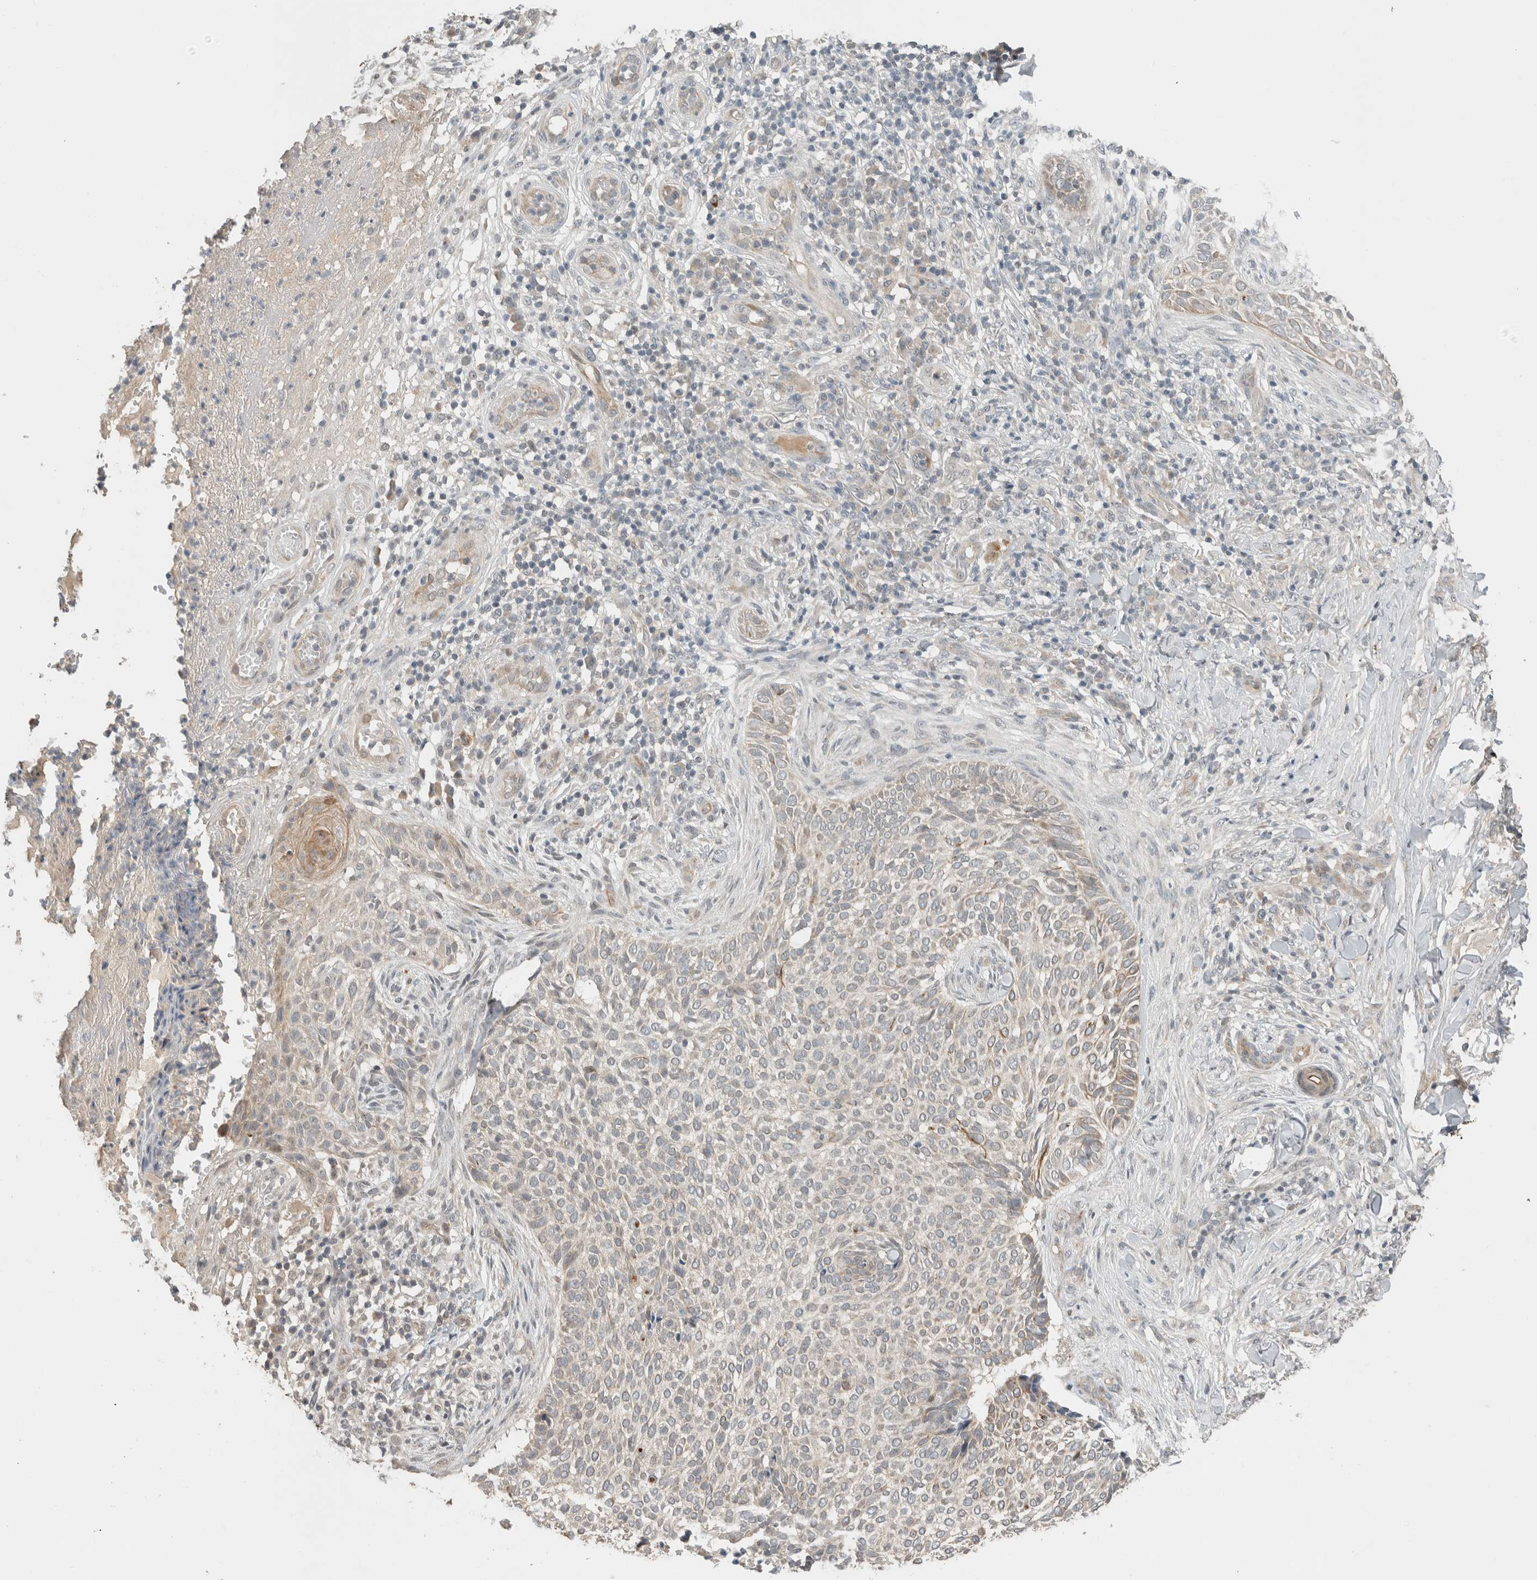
{"staining": {"intensity": "weak", "quantity": "<25%", "location": "cytoplasmic/membranous"}, "tissue": "skin cancer", "cell_type": "Tumor cells", "image_type": "cancer", "snomed": [{"axis": "morphology", "description": "Normal tissue, NOS"}, {"axis": "morphology", "description": "Basal cell carcinoma"}, {"axis": "topography", "description": "Skin"}], "caption": "This photomicrograph is of basal cell carcinoma (skin) stained with IHC to label a protein in brown with the nuclei are counter-stained blue. There is no staining in tumor cells.", "gene": "ERCC6L2", "patient": {"sex": "male", "age": 67}}